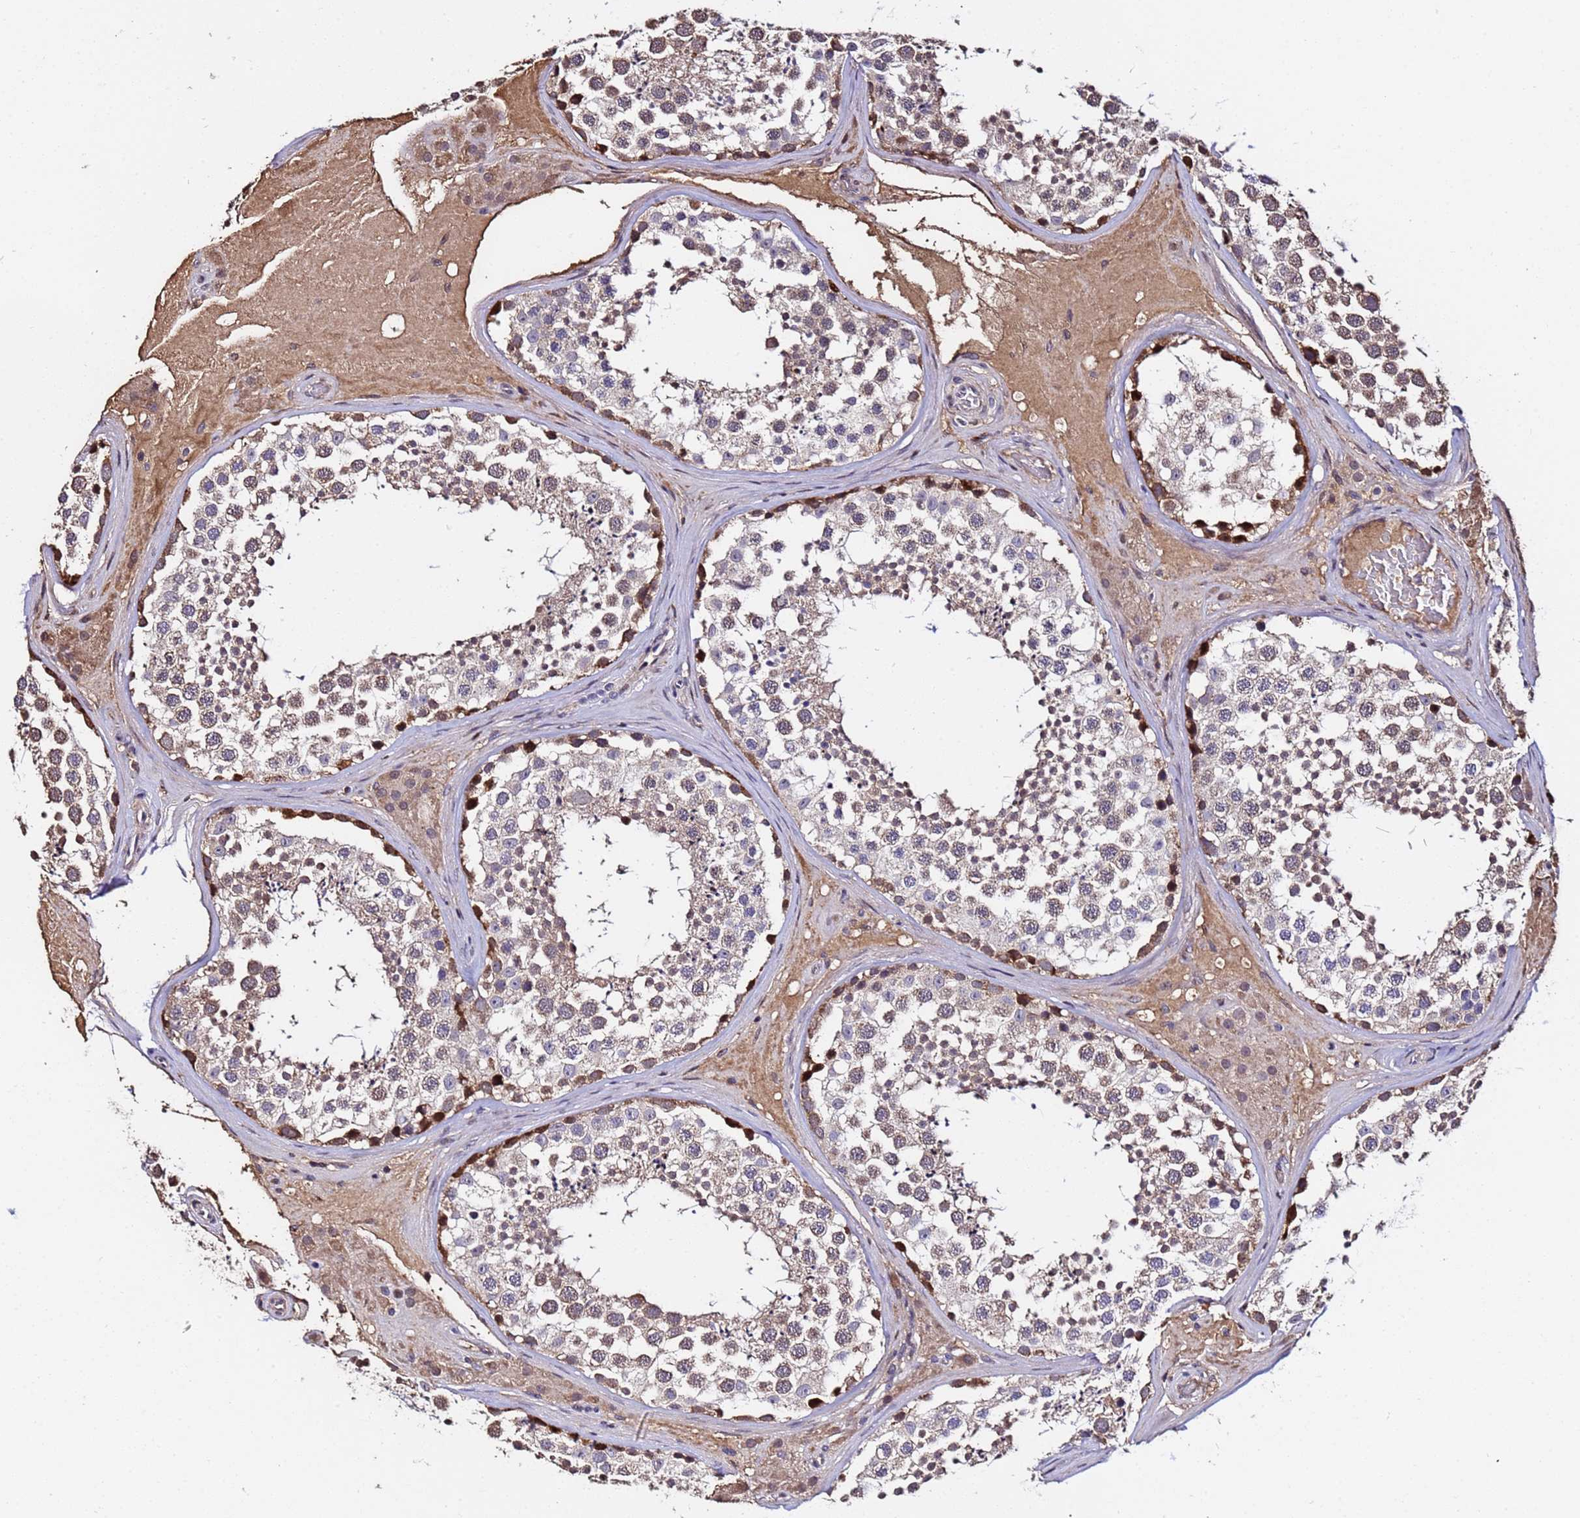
{"staining": {"intensity": "strong", "quantity": "<25%", "location": "cytoplasmic/membranous,nuclear"}, "tissue": "testis", "cell_type": "Cells in seminiferous ducts", "image_type": "normal", "snomed": [{"axis": "morphology", "description": "Normal tissue, NOS"}, {"axis": "topography", "description": "Testis"}], "caption": "An image showing strong cytoplasmic/membranous,nuclear positivity in approximately <25% of cells in seminiferous ducts in benign testis, as visualized by brown immunohistochemical staining.", "gene": "WNK4", "patient": {"sex": "male", "age": 46}}